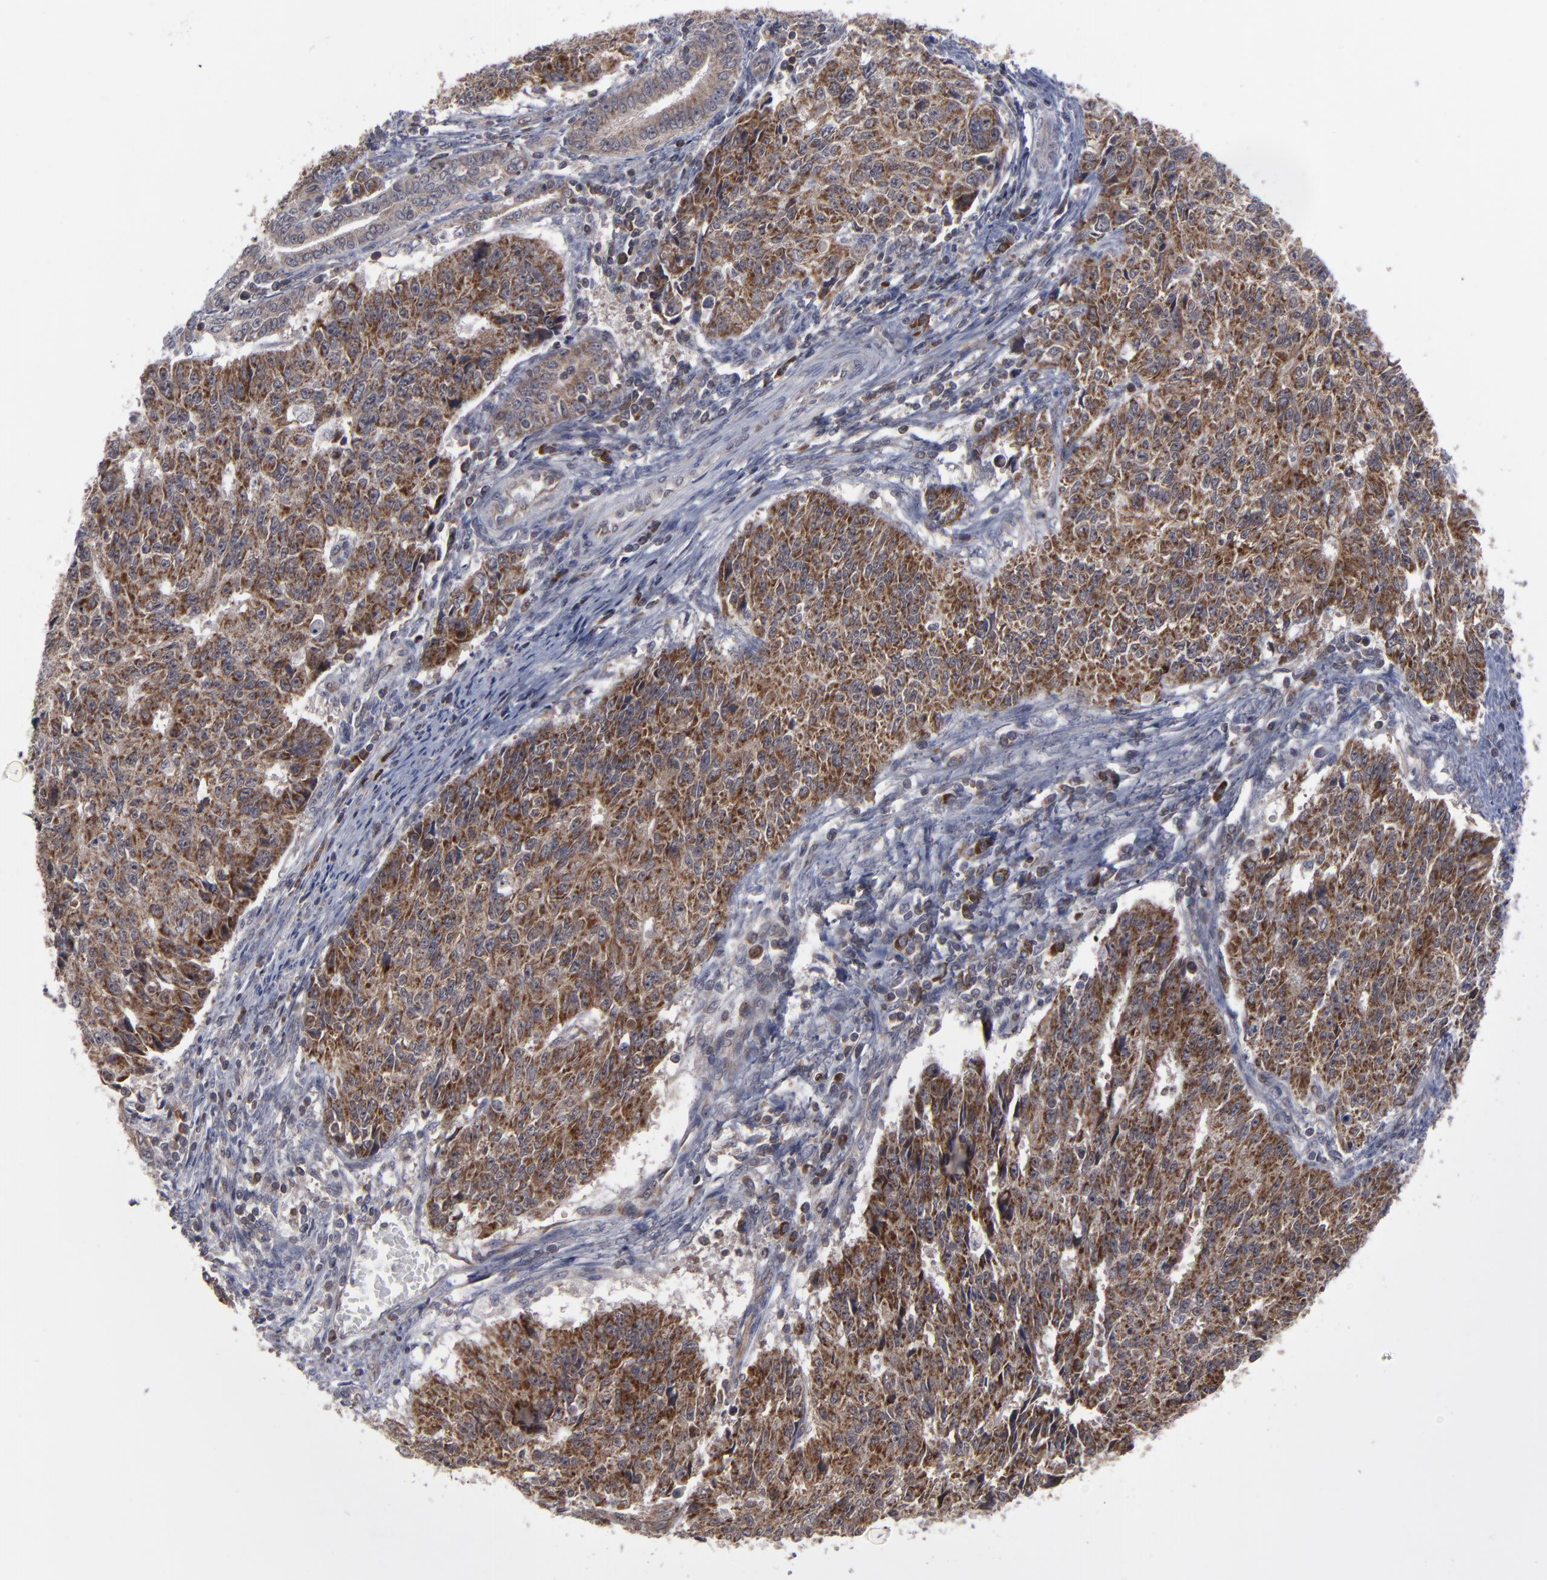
{"staining": {"intensity": "strong", "quantity": ">75%", "location": "cytoplasmic/membranous"}, "tissue": "endometrial cancer", "cell_type": "Tumor cells", "image_type": "cancer", "snomed": [{"axis": "morphology", "description": "Adenocarcinoma, NOS"}, {"axis": "topography", "description": "Endometrium"}], "caption": "A brown stain labels strong cytoplasmic/membranous expression of a protein in human endometrial cancer (adenocarcinoma) tumor cells.", "gene": "GLCCI1", "patient": {"sex": "female", "age": 42}}